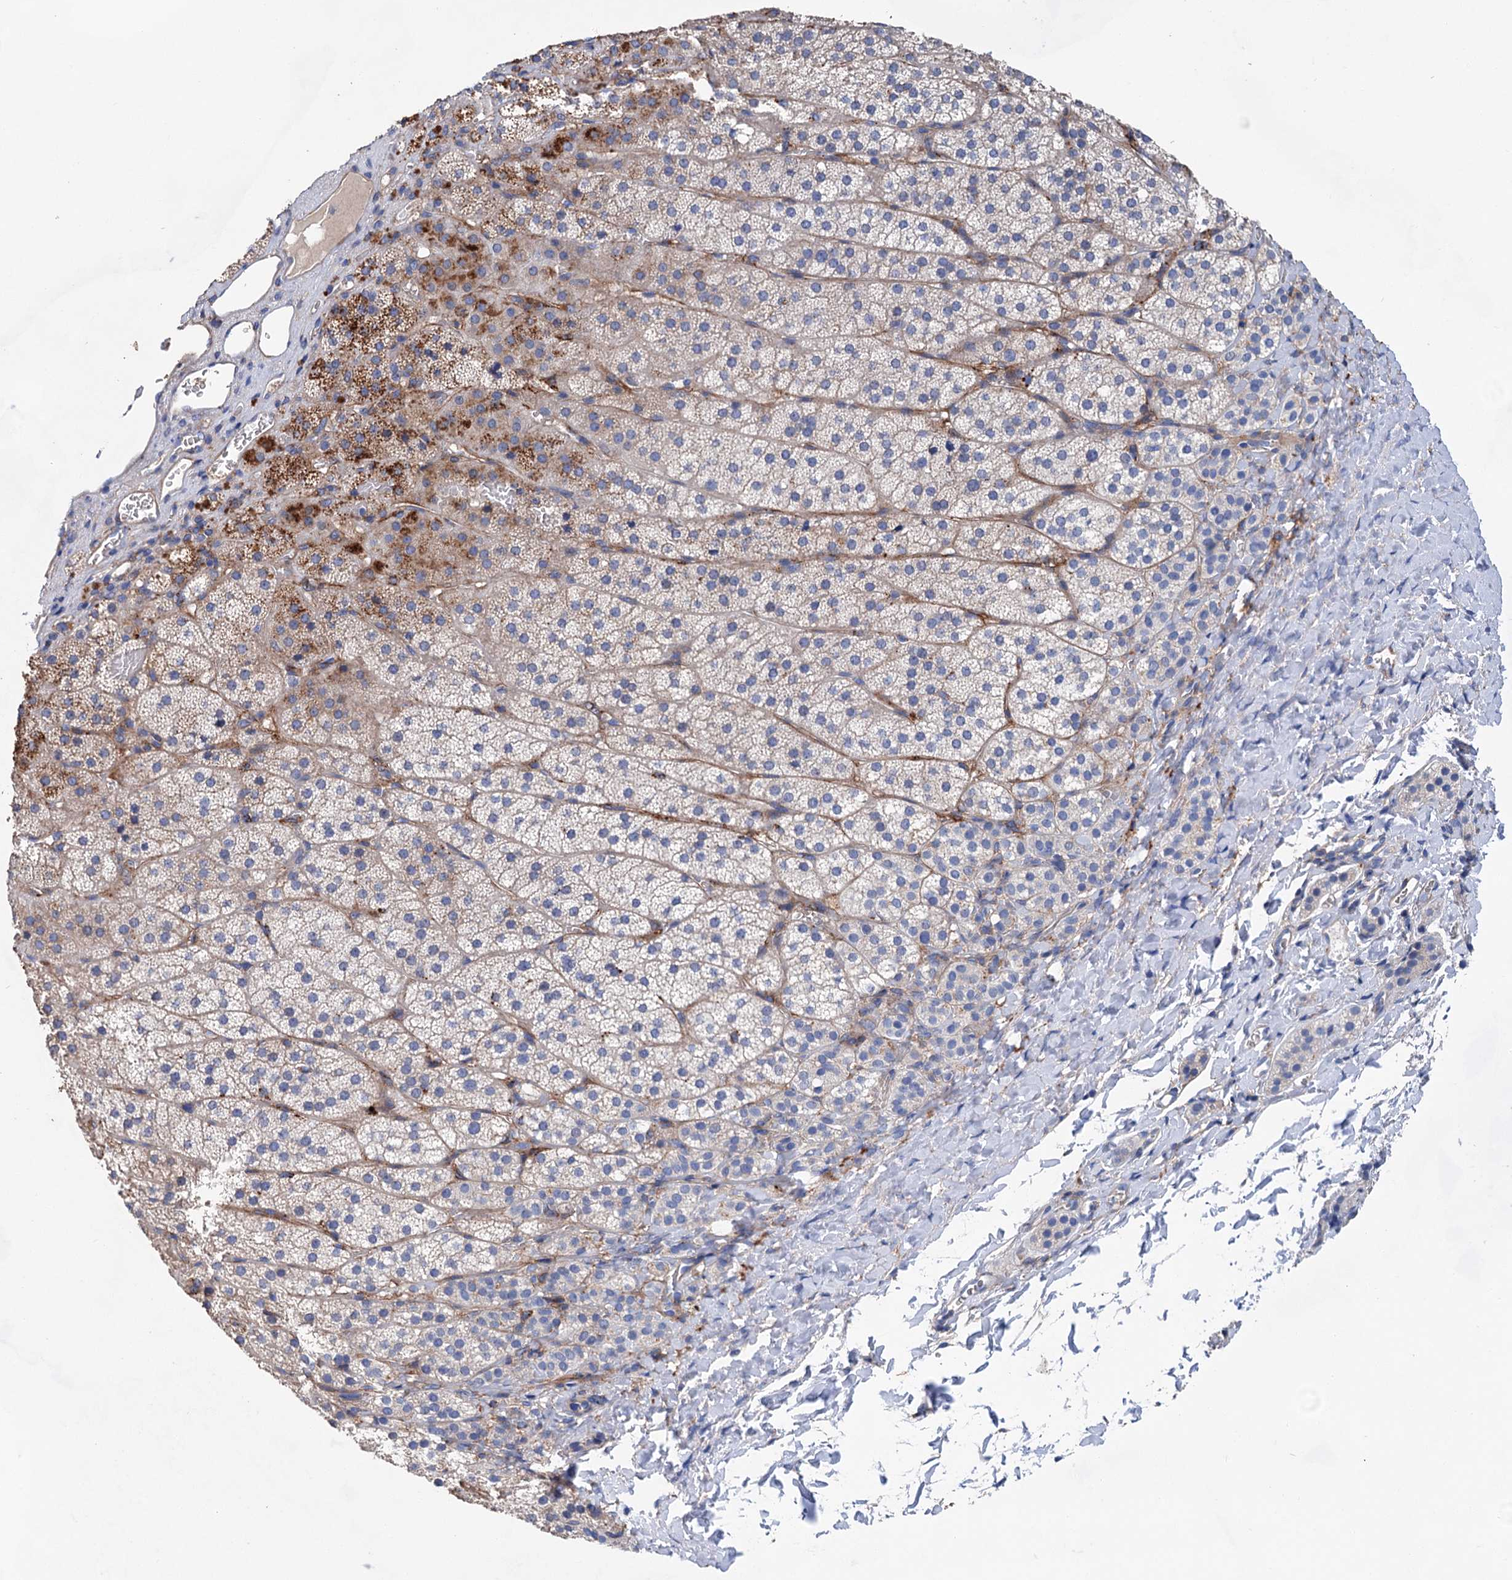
{"staining": {"intensity": "moderate", "quantity": "<25%", "location": "cytoplasmic/membranous"}, "tissue": "adrenal gland", "cell_type": "Glandular cells", "image_type": "normal", "snomed": [{"axis": "morphology", "description": "Normal tissue, NOS"}, {"axis": "topography", "description": "Adrenal gland"}], "caption": "Immunohistochemical staining of normal human adrenal gland displays <25% levels of moderate cytoplasmic/membranous protein expression in about <25% of glandular cells.", "gene": "GPR155", "patient": {"sex": "female", "age": 44}}